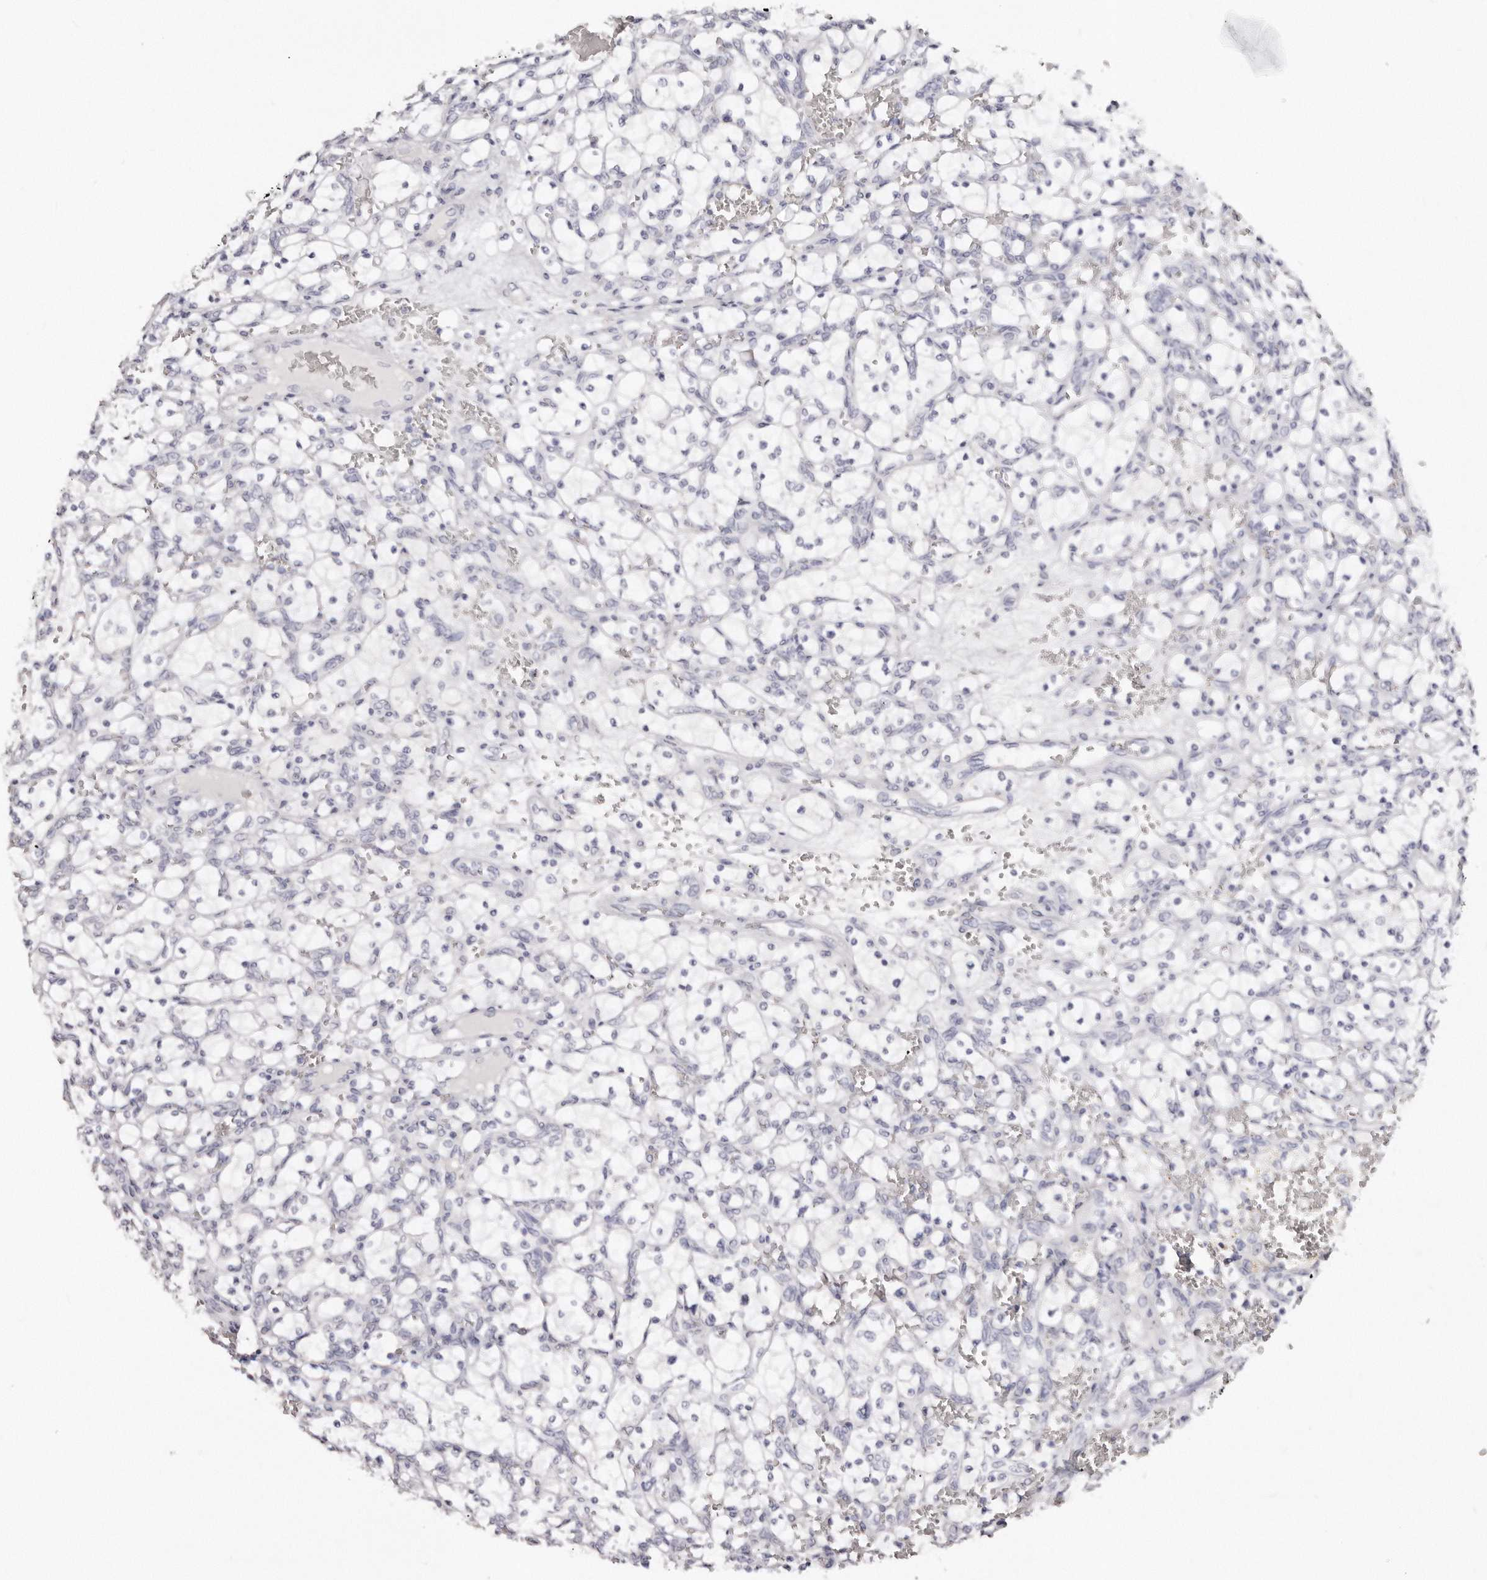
{"staining": {"intensity": "negative", "quantity": "none", "location": "none"}, "tissue": "renal cancer", "cell_type": "Tumor cells", "image_type": "cancer", "snomed": [{"axis": "morphology", "description": "Adenocarcinoma, NOS"}, {"axis": "topography", "description": "Kidney"}], "caption": "Immunohistochemical staining of adenocarcinoma (renal) exhibits no significant positivity in tumor cells. The staining was performed using DAB (3,3'-diaminobenzidine) to visualize the protein expression in brown, while the nuclei were stained in blue with hematoxylin (Magnification: 20x).", "gene": "AKNAD1", "patient": {"sex": "female", "age": 69}}